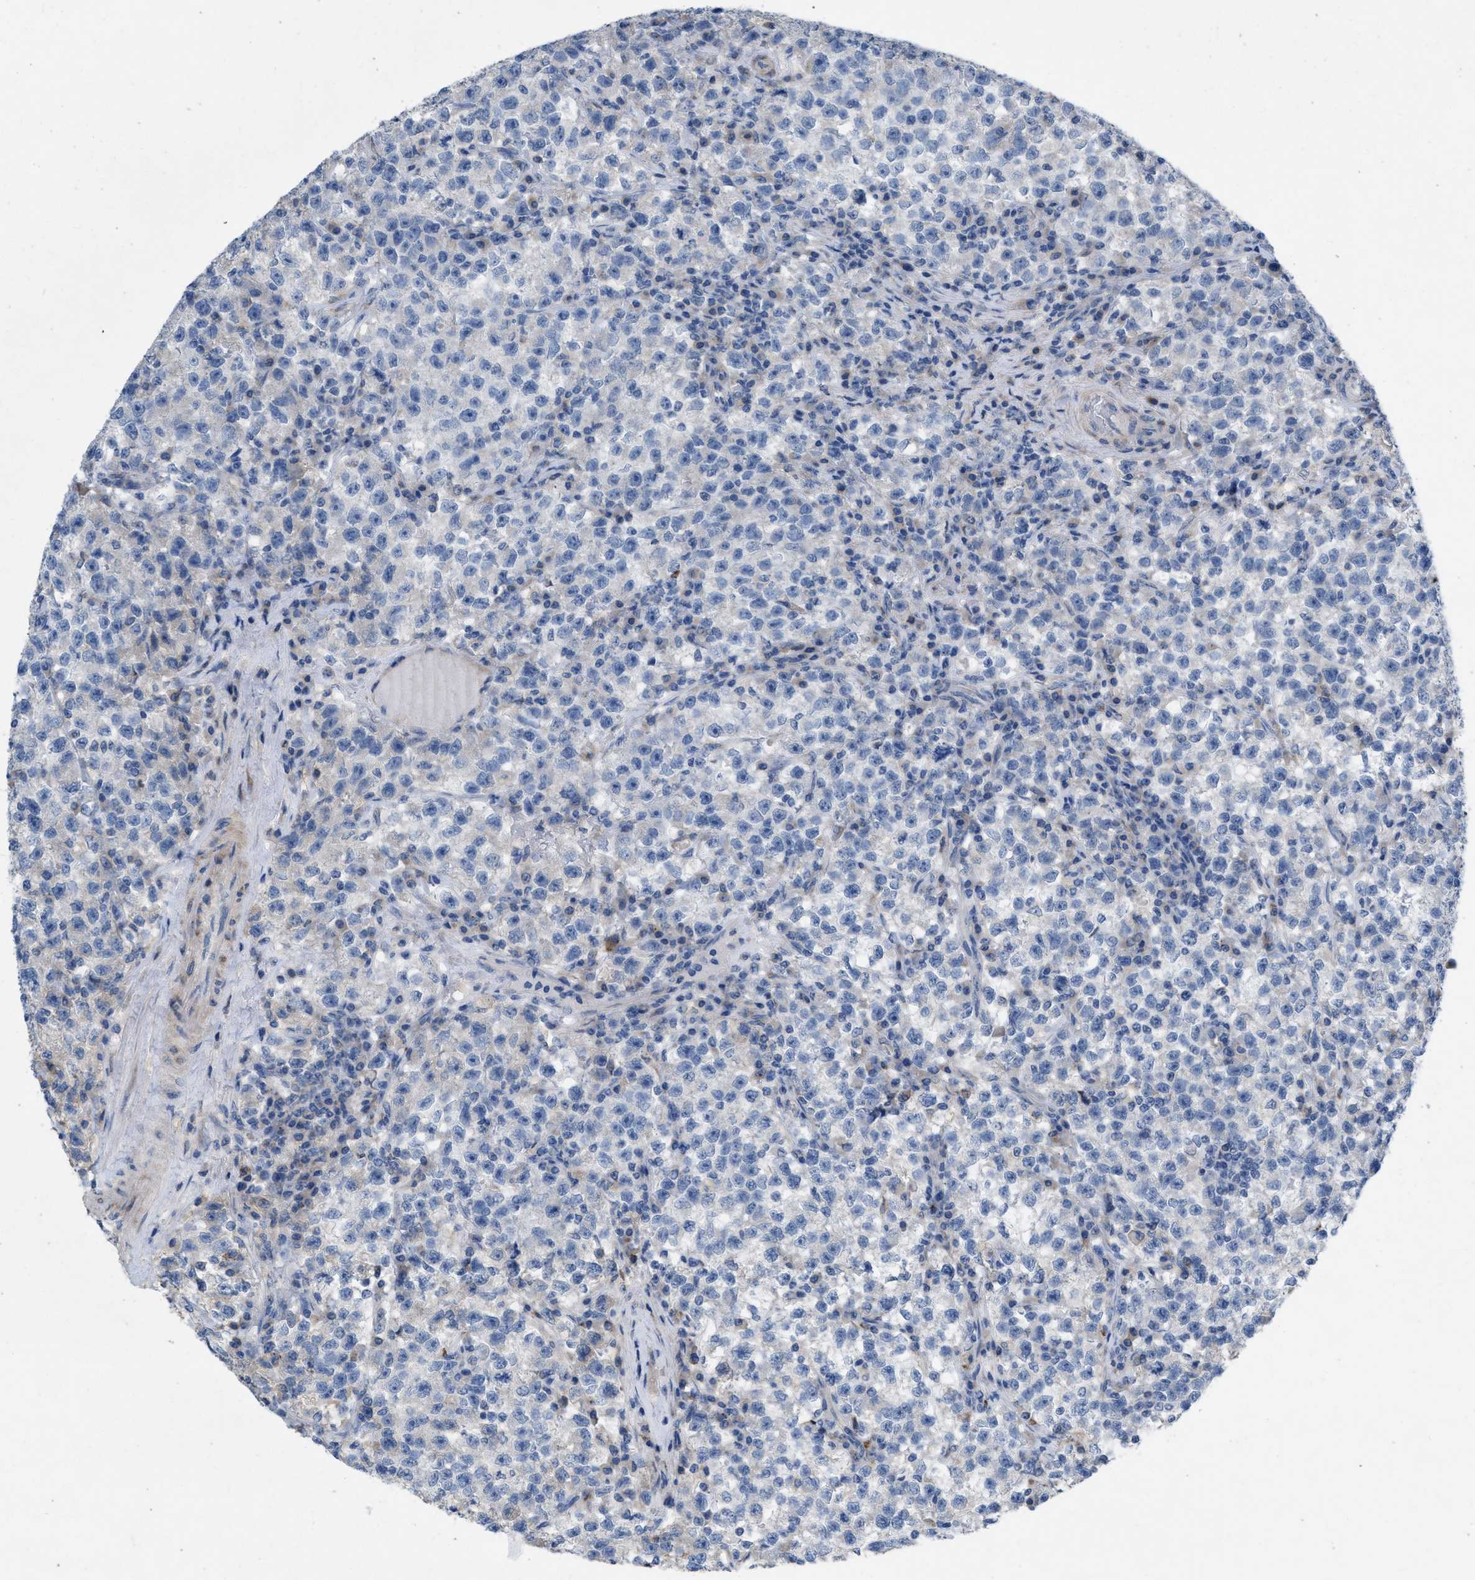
{"staining": {"intensity": "negative", "quantity": "none", "location": "none"}, "tissue": "testis cancer", "cell_type": "Tumor cells", "image_type": "cancer", "snomed": [{"axis": "morphology", "description": "Seminoma, NOS"}, {"axis": "topography", "description": "Testis"}], "caption": "IHC histopathology image of neoplastic tissue: human seminoma (testis) stained with DAB reveals no significant protein expression in tumor cells. The staining was performed using DAB (3,3'-diaminobenzidine) to visualize the protein expression in brown, while the nuclei were stained in blue with hematoxylin (Magnification: 20x).", "gene": "PLPPR5", "patient": {"sex": "male", "age": 22}}